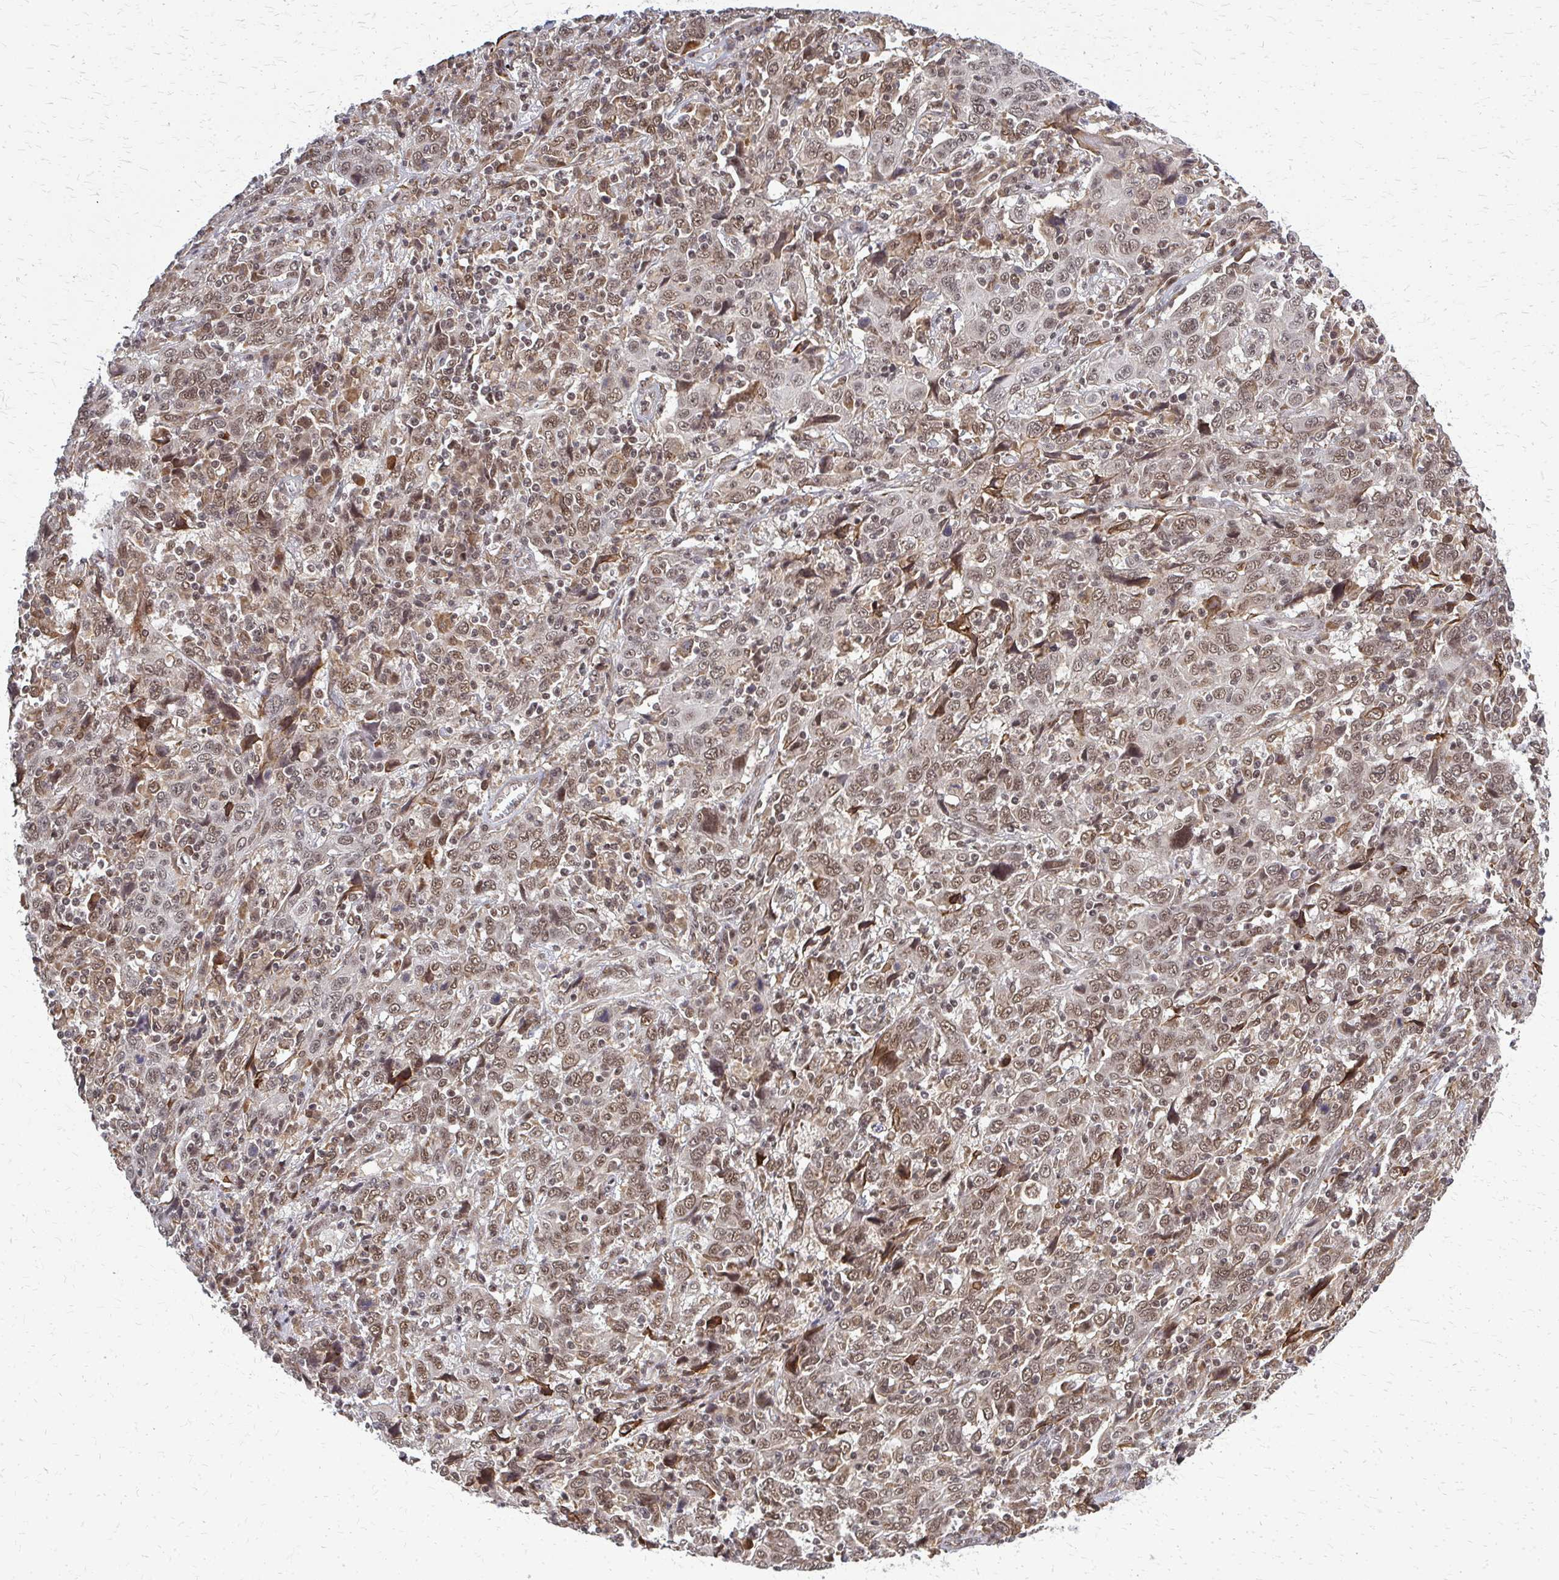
{"staining": {"intensity": "strong", "quantity": "25%-75%", "location": "cytoplasmic/membranous,nuclear"}, "tissue": "cervical cancer", "cell_type": "Tumor cells", "image_type": "cancer", "snomed": [{"axis": "morphology", "description": "Squamous cell carcinoma, NOS"}, {"axis": "topography", "description": "Cervix"}], "caption": "Cervical squamous cell carcinoma tissue exhibits strong cytoplasmic/membranous and nuclear staining in approximately 25%-75% of tumor cells", "gene": "HDAC3", "patient": {"sex": "female", "age": 46}}